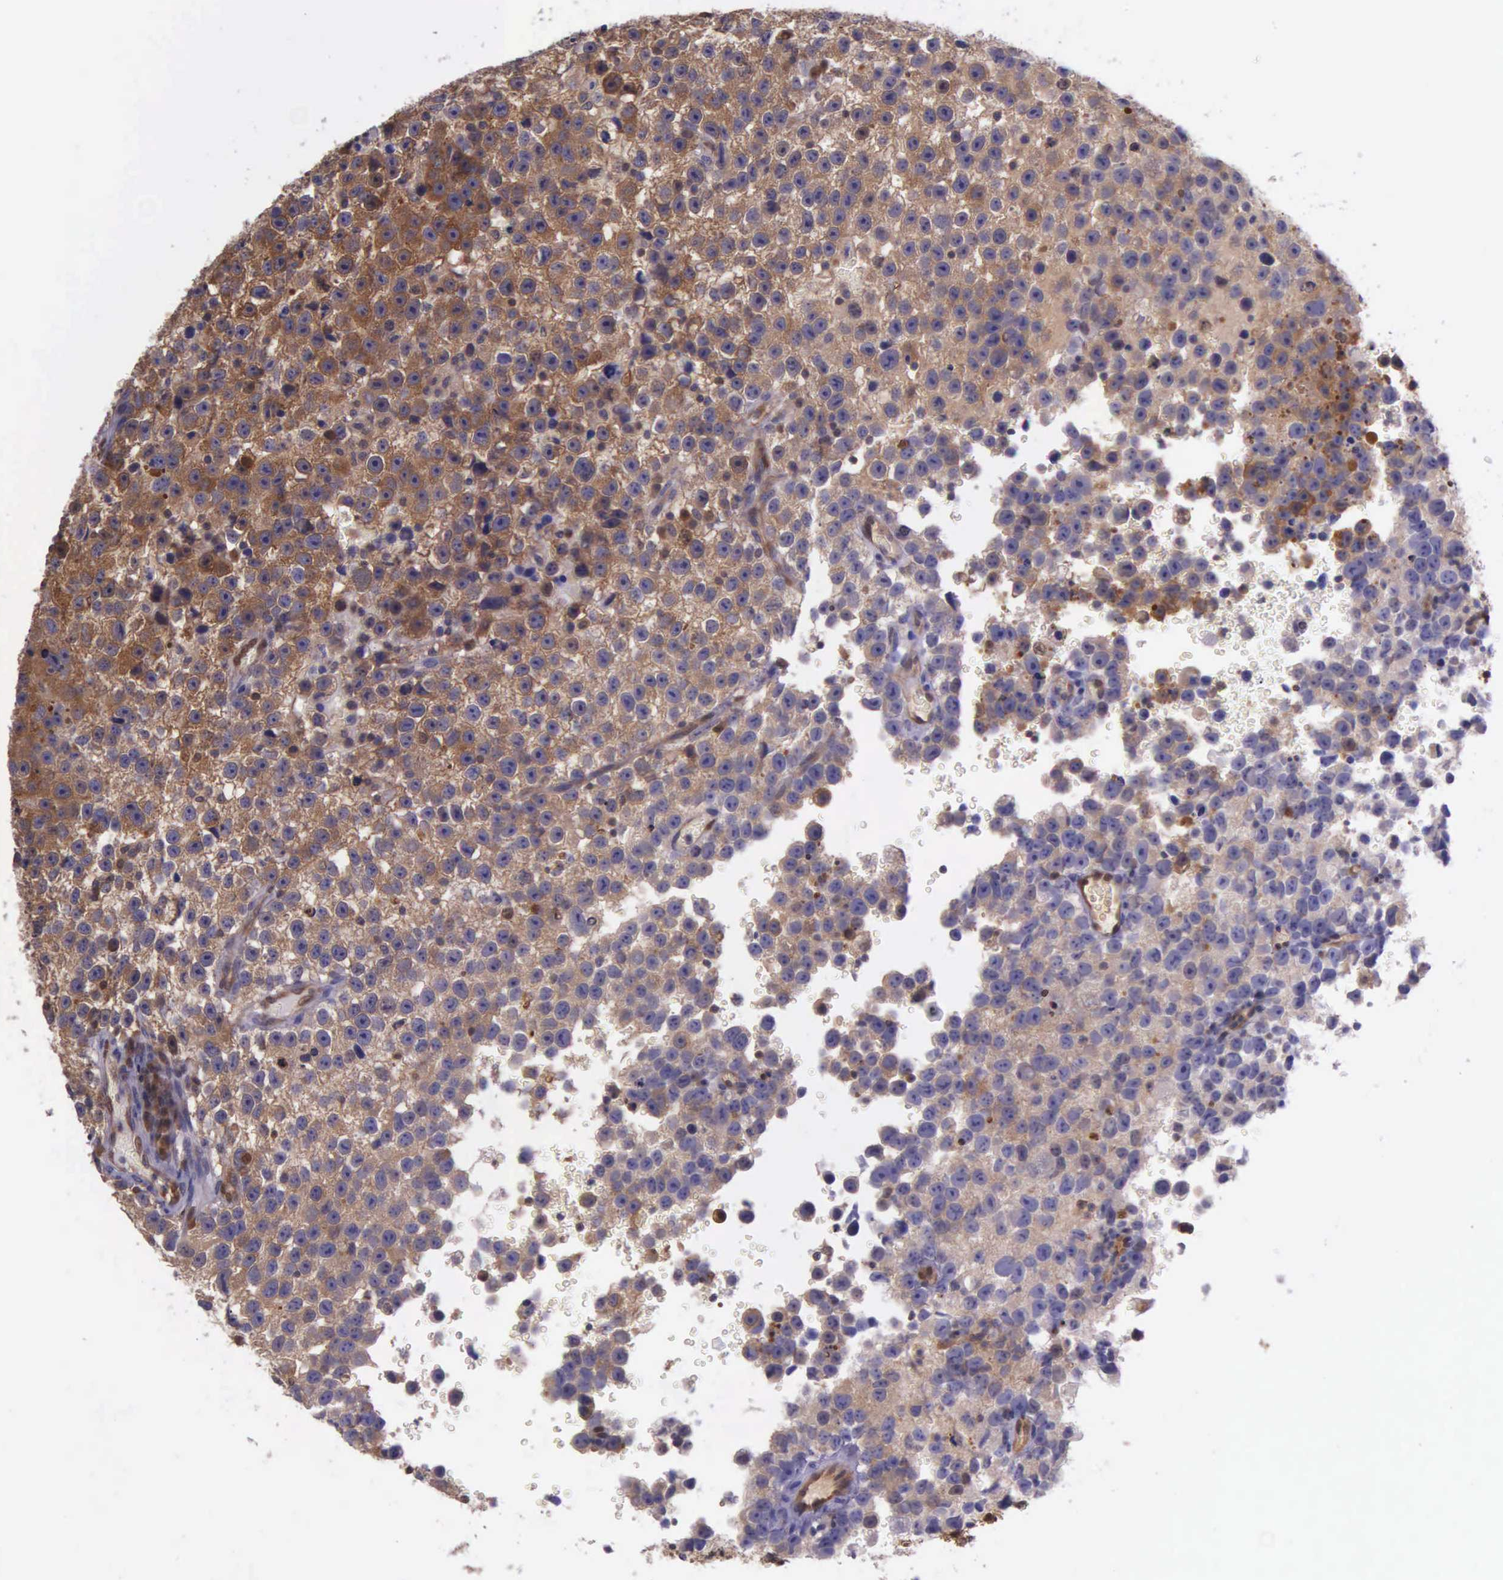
{"staining": {"intensity": "moderate", "quantity": ">75%", "location": "cytoplasmic/membranous"}, "tissue": "testis cancer", "cell_type": "Tumor cells", "image_type": "cancer", "snomed": [{"axis": "morphology", "description": "Seminoma, NOS"}, {"axis": "topography", "description": "Testis"}], "caption": "Moderate cytoplasmic/membranous positivity for a protein is seen in about >75% of tumor cells of seminoma (testis) using immunohistochemistry (IHC).", "gene": "GMPR2", "patient": {"sex": "male", "age": 33}}